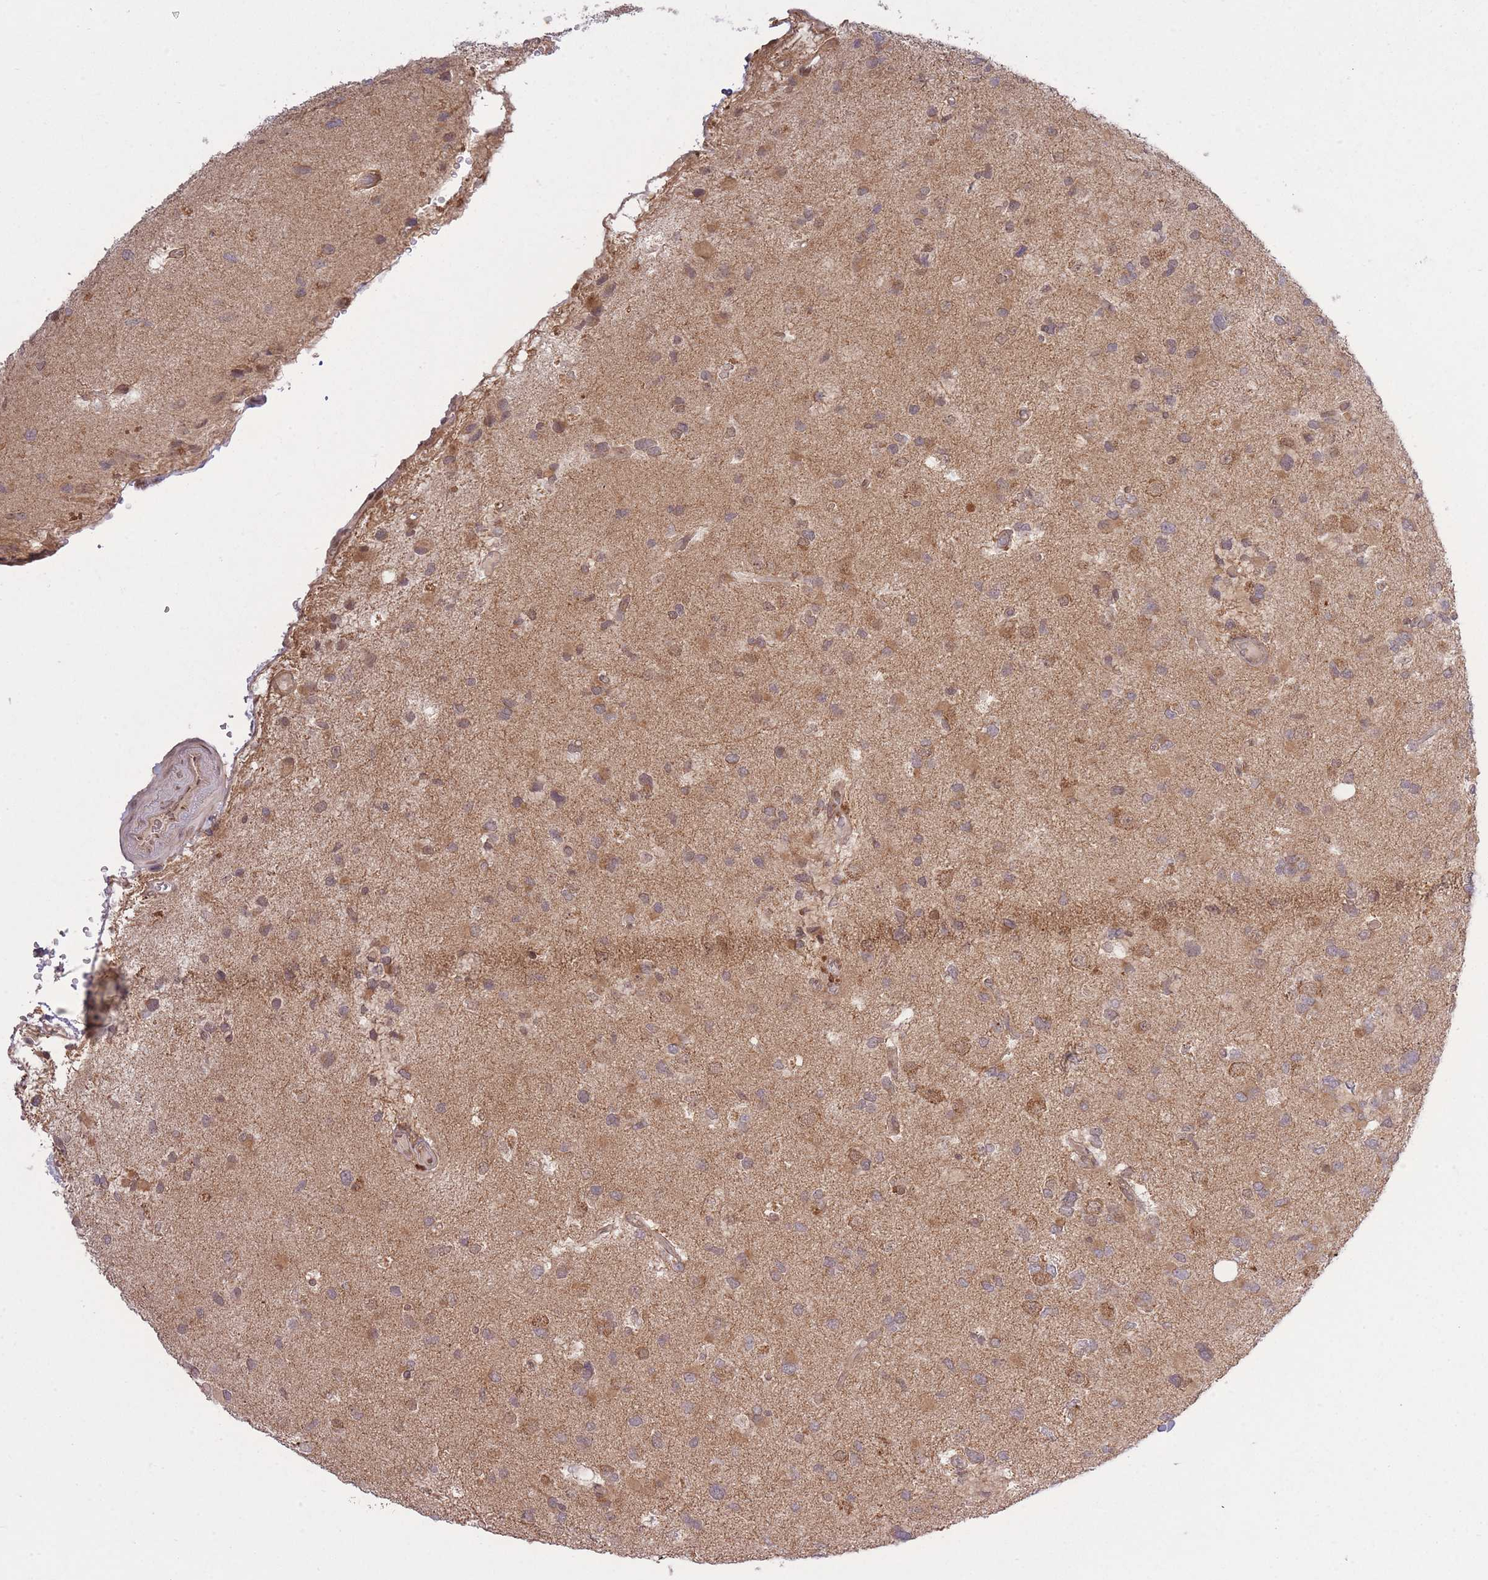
{"staining": {"intensity": "weak", "quantity": "25%-75%", "location": "cytoplasmic/membranous"}, "tissue": "glioma", "cell_type": "Tumor cells", "image_type": "cancer", "snomed": [{"axis": "morphology", "description": "Glioma, malignant, High grade"}, {"axis": "topography", "description": "Brain"}], "caption": "Weak cytoplasmic/membranous staining for a protein is identified in about 25%-75% of tumor cells of high-grade glioma (malignant) using IHC.", "gene": "ZNF391", "patient": {"sex": "male", "age": 53}}